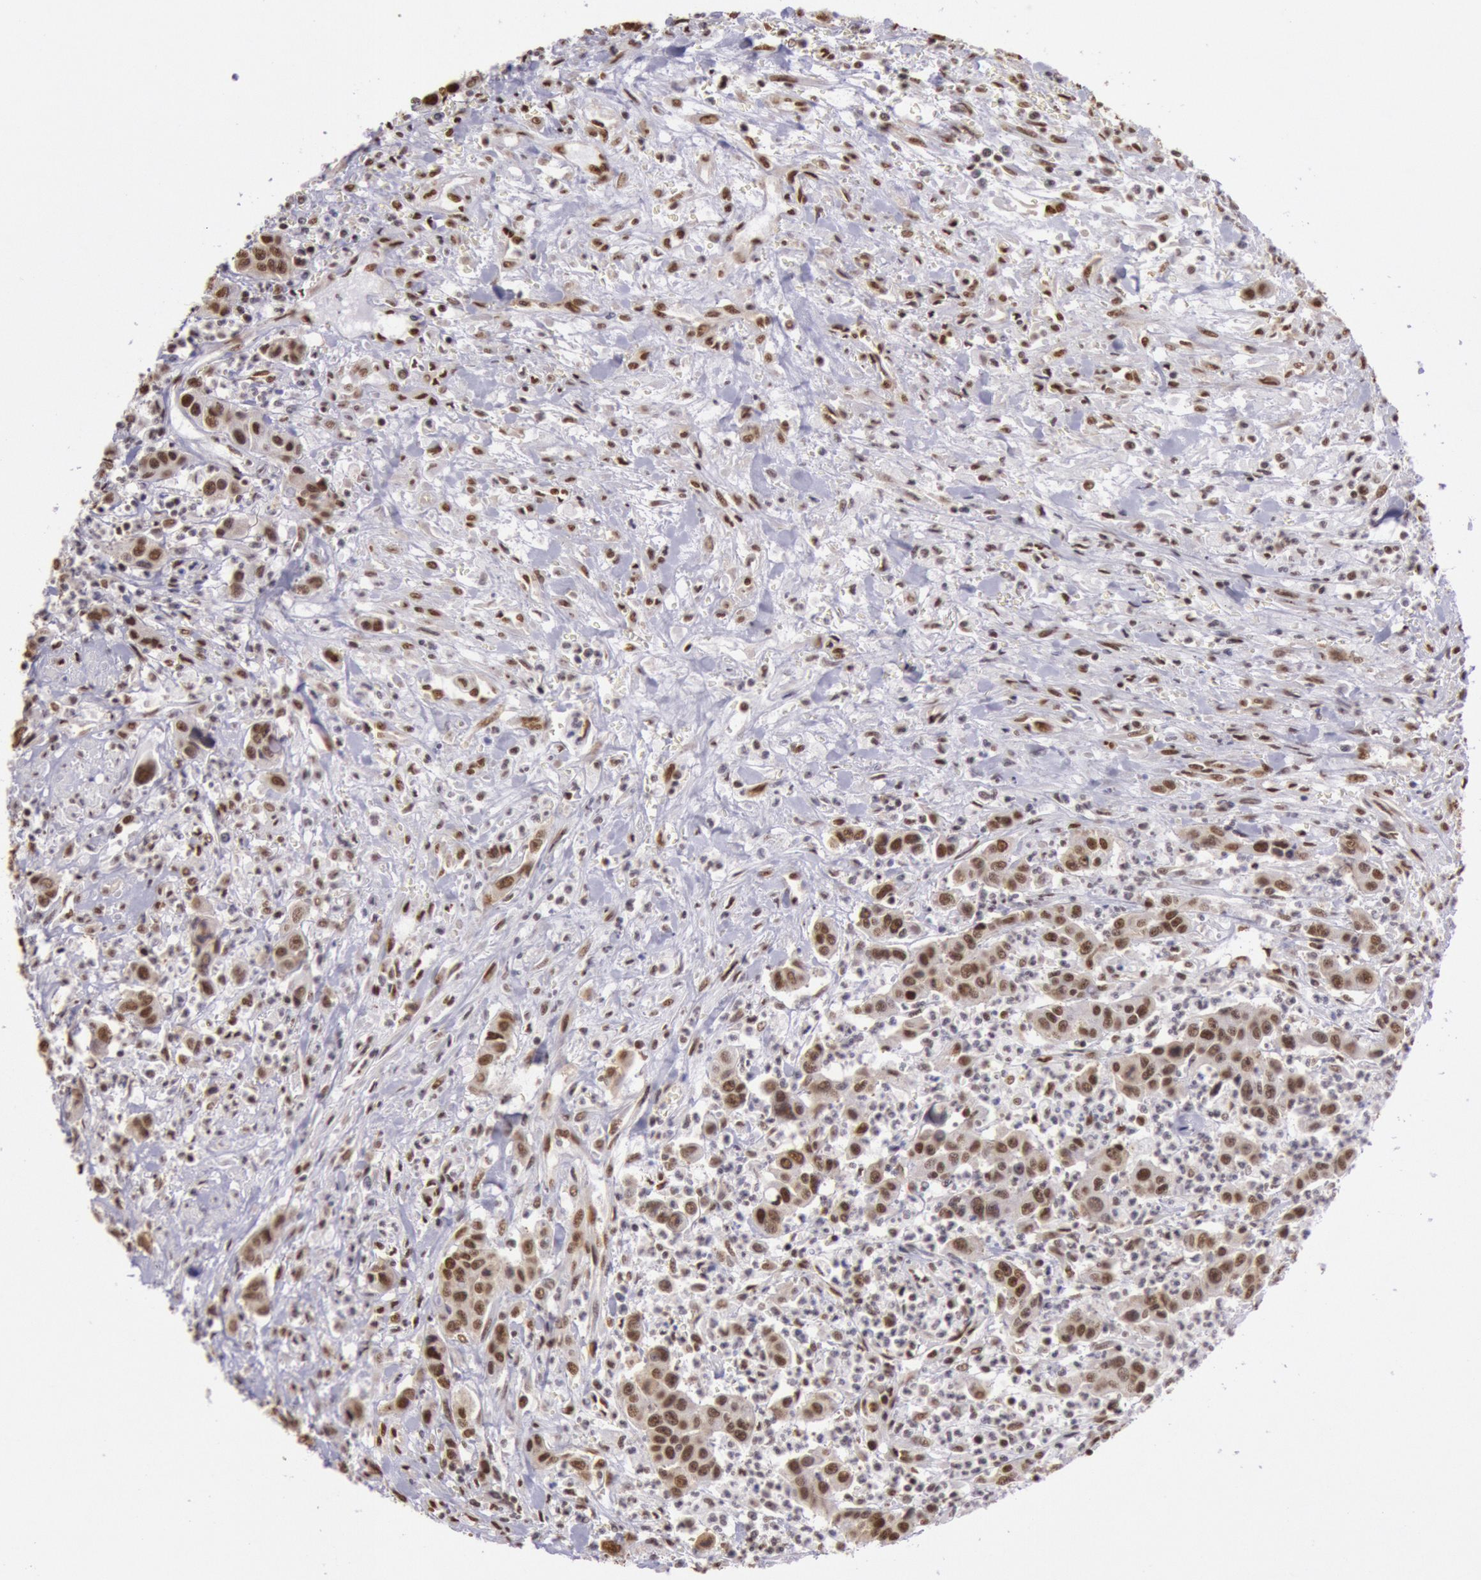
{"staining": {"intensity": "moderate", "quantity": ">75%", "location": "nuclear"}, "tissue": "urothelial cancer", "cell_type": "Tumor cells", "image_type": "cancer", "snomed": [{"axis": "morphology", "description": "Urothelial carcinoma, High grade"}, {"axis": "topography", "description": "Urinary bladder"}], "caption": "Immunohistochemistry (IHC) micrograph of neoplastic tissue: urothelial cancer stained using immunohistochemistry (IHC) displays medium levels of moderate protein expression localized specifically in the nuclear of tumor cells, appearing as a nuclear brown color.", "gene": "HNRNPH2", "patient": {"sex": "male", "age": 86}}